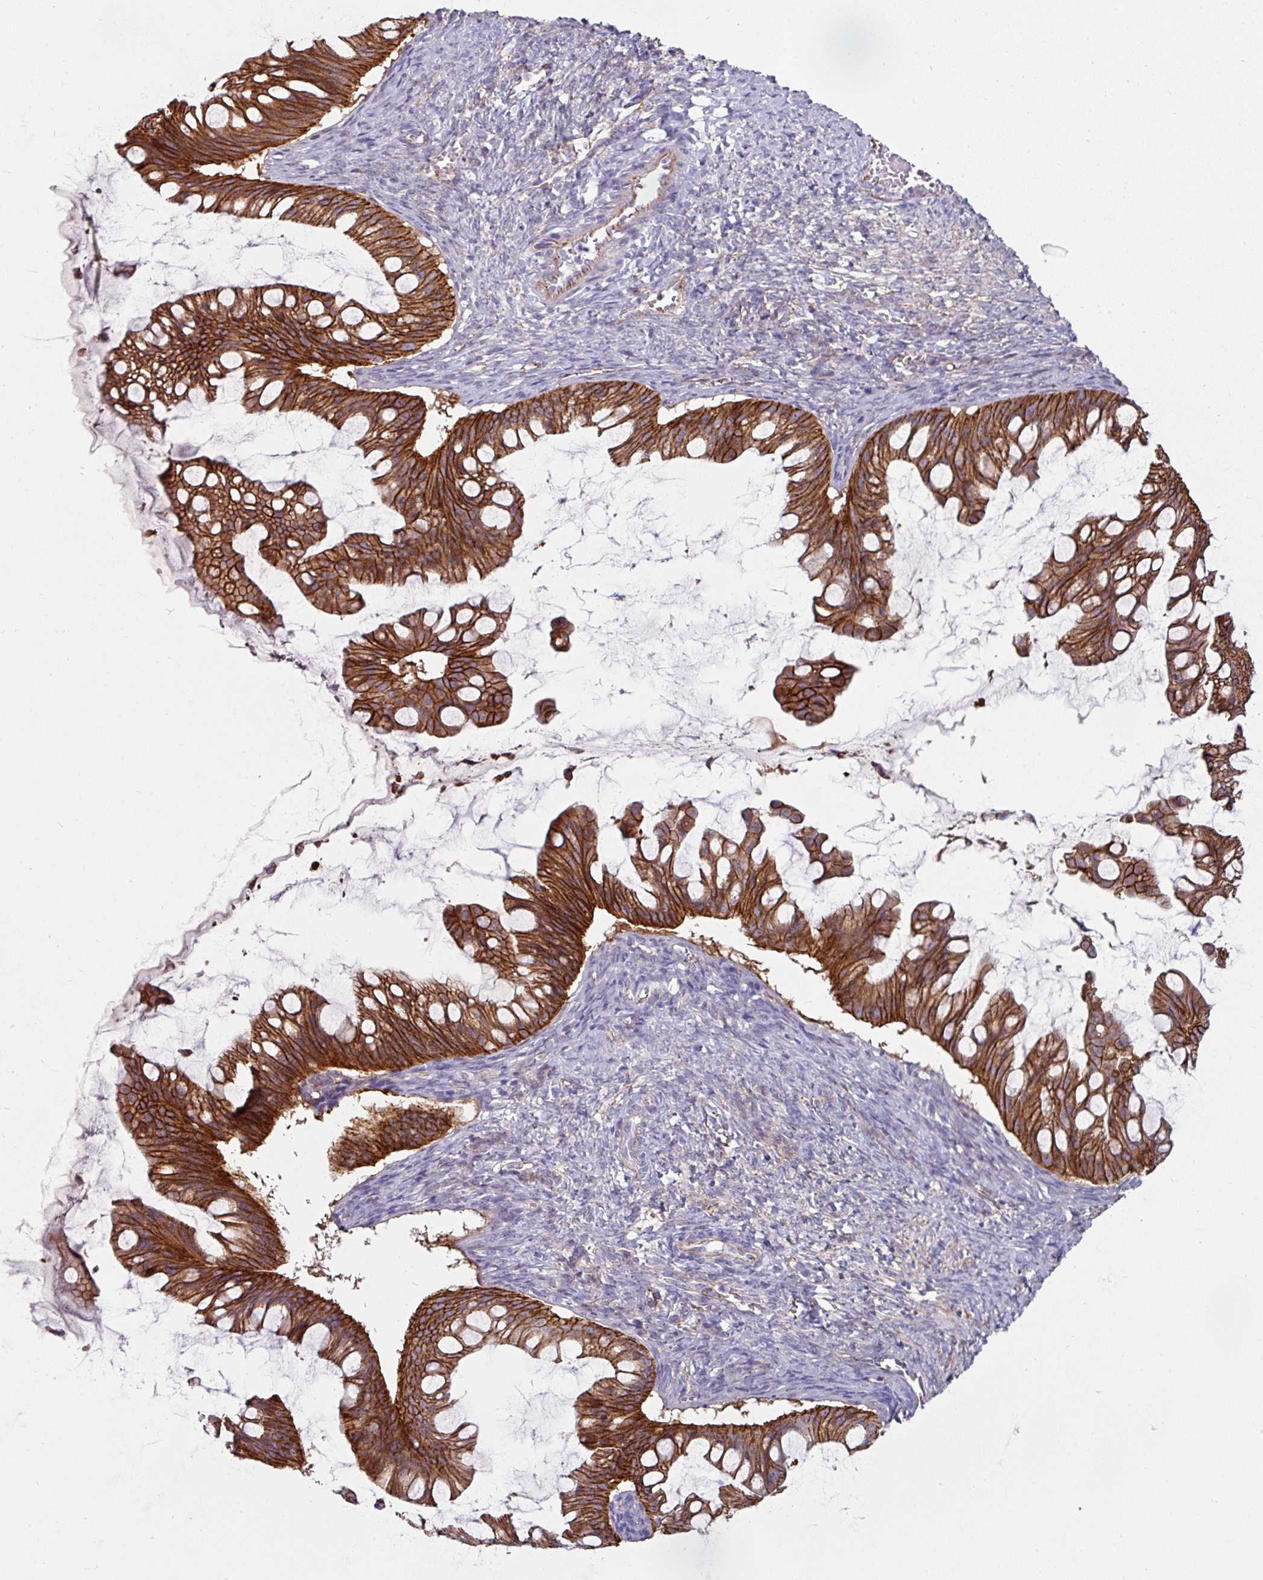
{"staining": {"intensity": "strong", "quantity": ">75%", "location": "cytoplasmic/membranous"}, "tissue": "ovarian cancer", "cell_type": "Tumor cells", "image_type": "cancer", "snomed": [{"axis": "morphology", "description": "Cystadenocarcinoma, mucinous, NOS"}, {"axis": "topography", "description": "Ovary"}], "caption": "This histopathology image exhibits immunohistochemistry (IHC) staining of ovarian cancer, with high strong cytoplasmic/membranous staining in approximately >75% of tumor cells.", "gene": "JUP", "patient": {"sex": "female", "age": 73}}